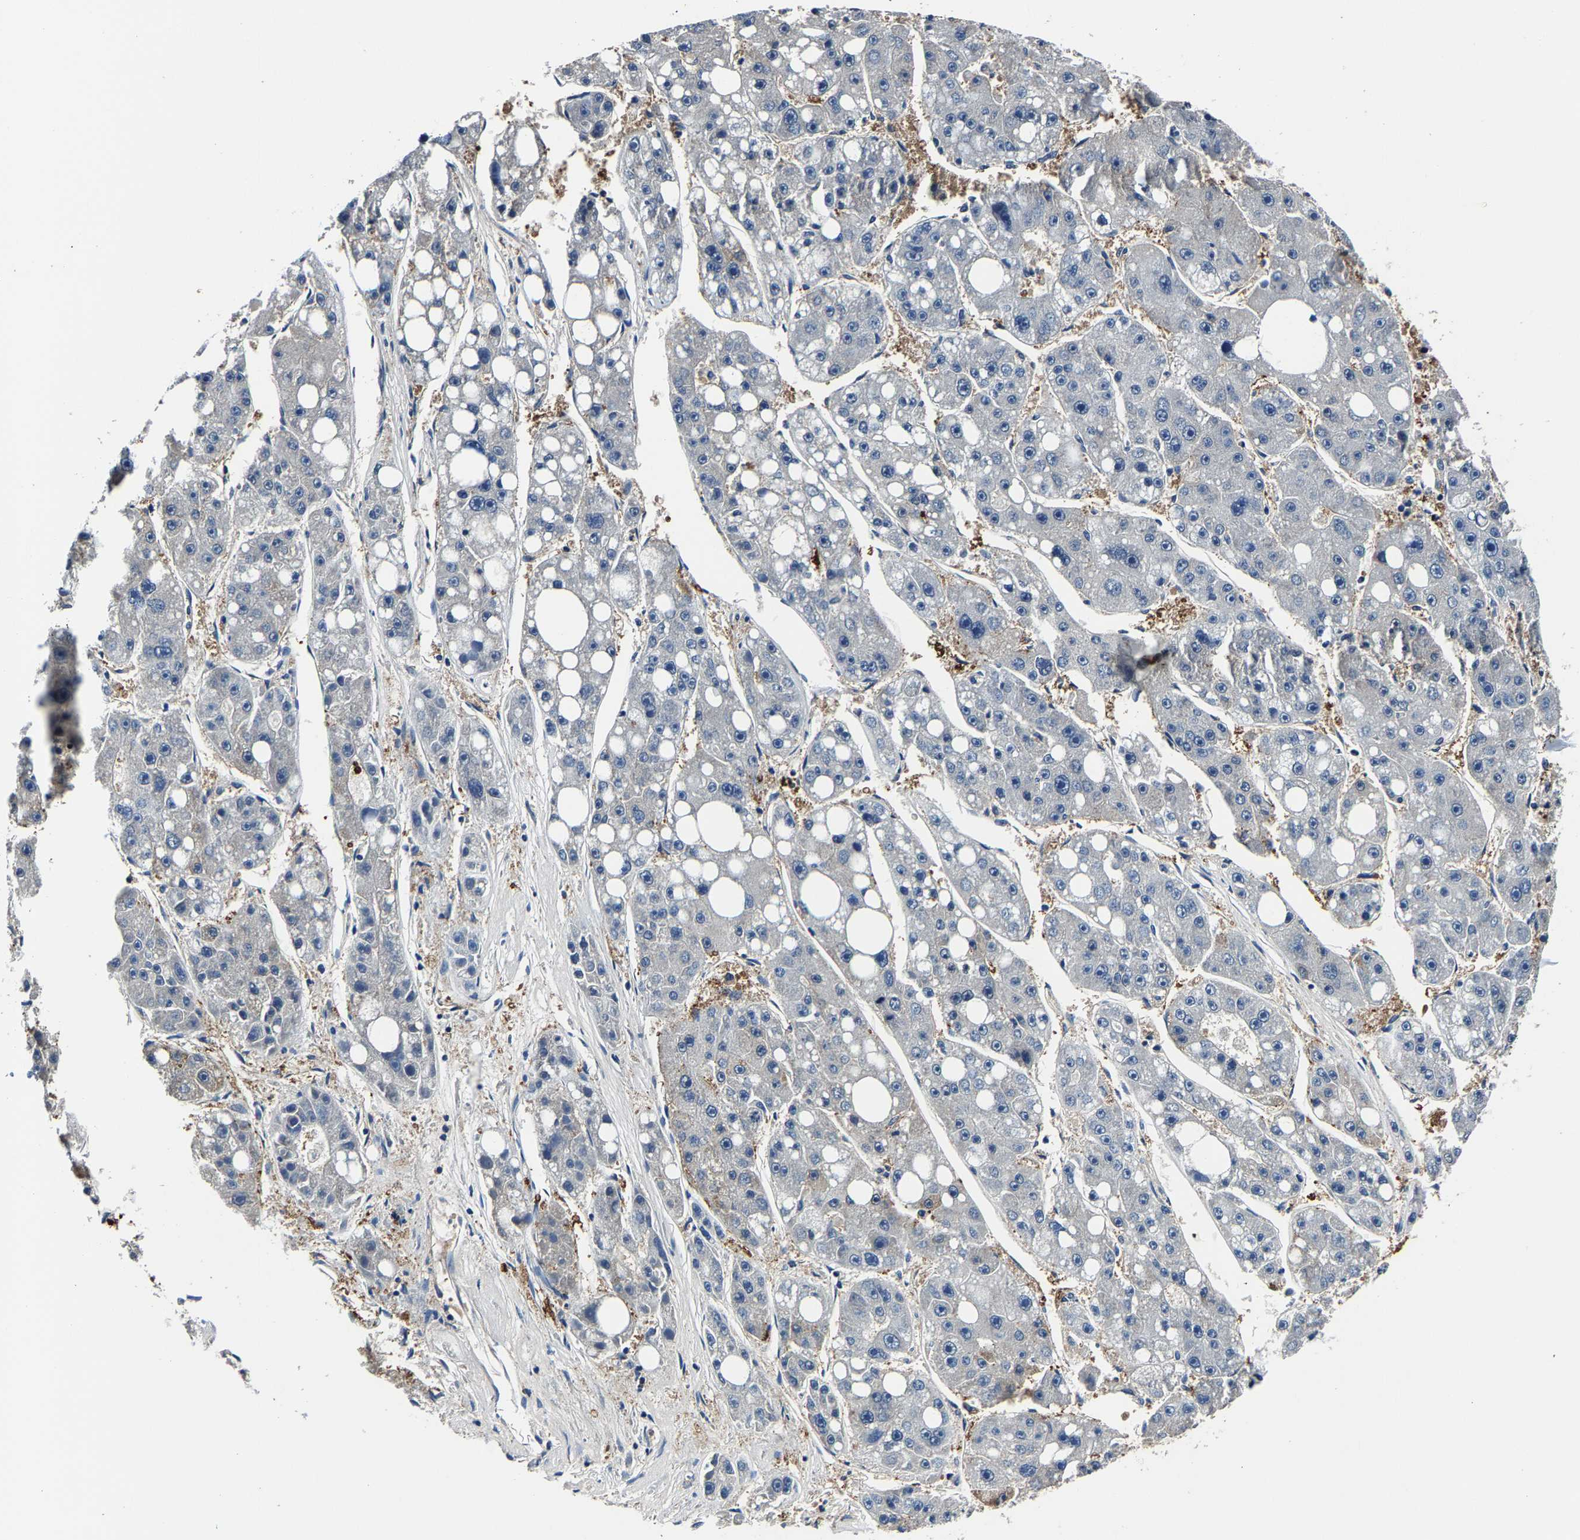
{"staining": {"intensity": "weak", "quantity": "<25%", "location": "cytoplasmic/membranous"}, "tissue": "liver cancer", "cell_type": "Tumor cells", "image_type": "cancer", "snomed": [{"axis": "morphology", "description": "Carcinoma, Hepatocellular, NOS"}, {"axis": "topography", "description": "Liver"}], "caption": "Tumor cells show no significant protein staining in hepatocellular carcinoma (liver).", "gene": "ALDOB", "patient": {"sex": "female", "age": 61}}